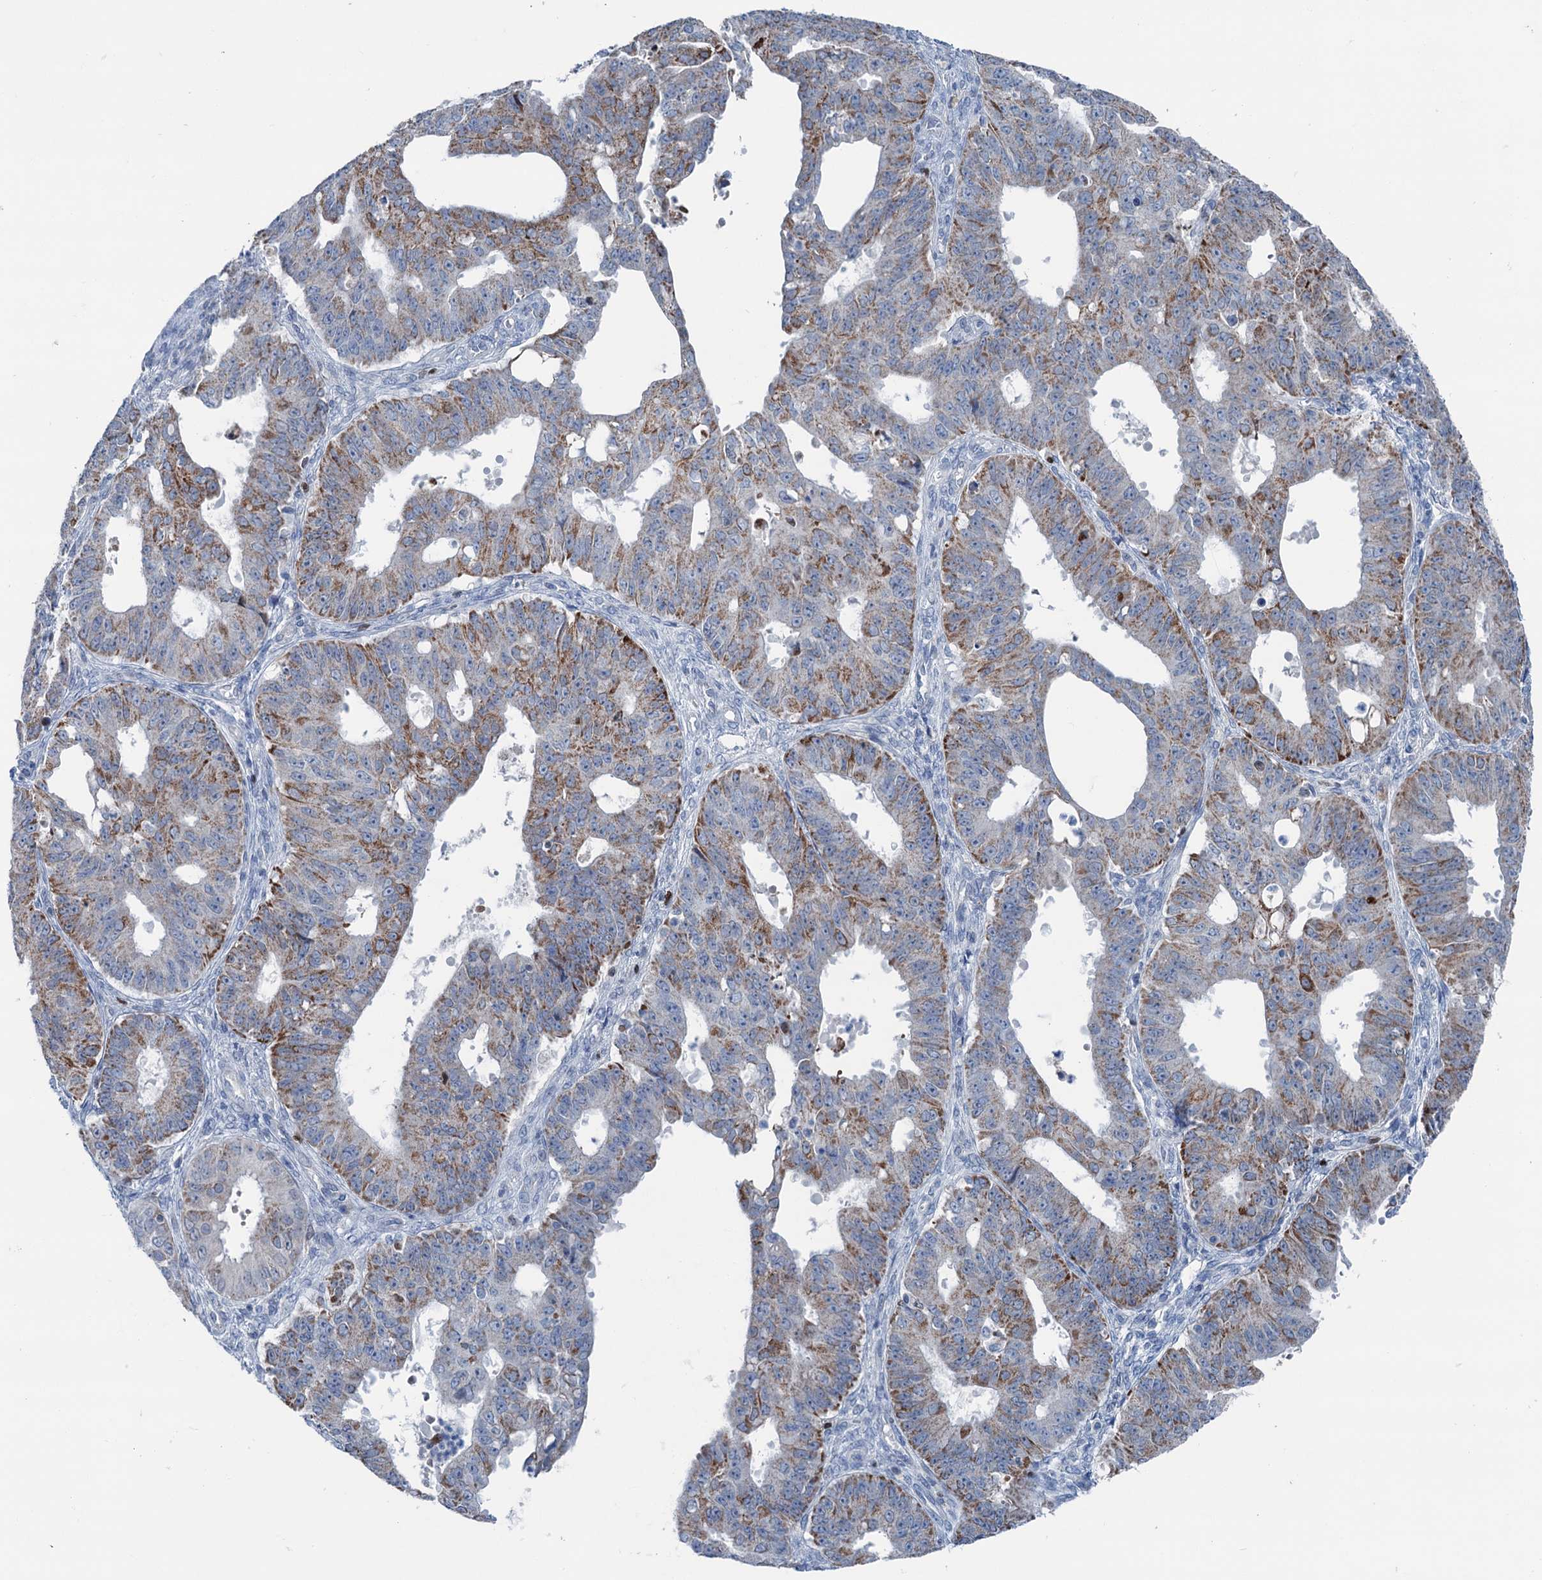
{"staining": {"intensity": "moderate", "quantity": "25%-75%", "location": "cytoplasmic/membranous"}, "tissue": "ovarian cancer", "cell_type": "Tumor cells", "image_type": "cancer", "snomed": [{"axis": "morphology", "description": "Carcinoma, endometroid"}, {"axis": "topography", "description": "Appendix"}, {"axis": "topography", "description": "Ovary"}], "caption": "Ovarian cancer stained with a brown dye exhibits moderate cytoplasmic/membranous positive positivity in approximately 25%-75% of tumor cells.", "gene": "ELP4", "patient": {"sex": "female", "age": 42}}